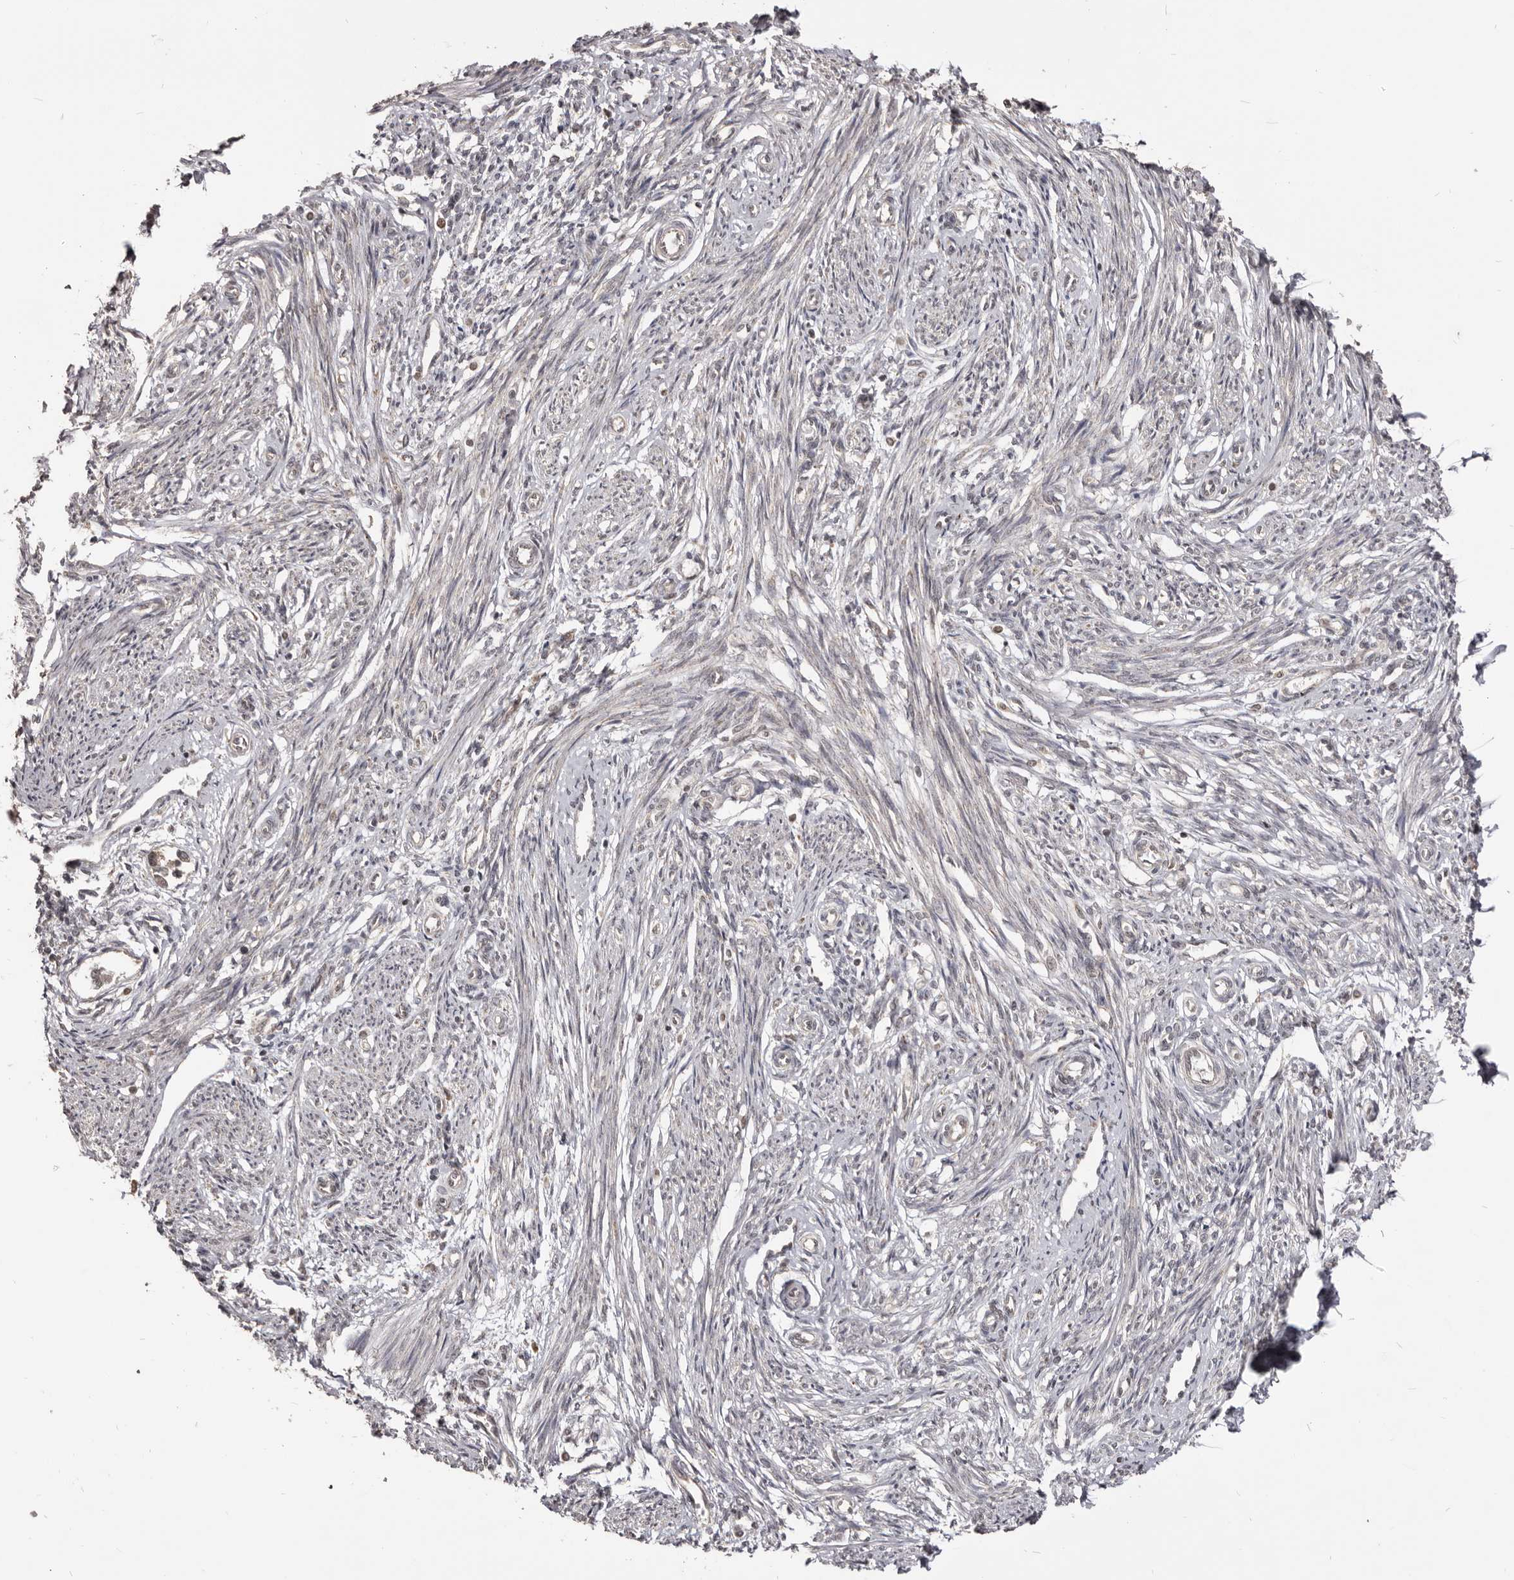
{"staining": {"intensity": "weak", "quantity": "<25%", "location": "cytoplasmic/membranous"}, "tissue": "endometrium", "cell_type": "Cells in endometrial stroma", "image_type": "normal", "snomed": [{"axis": "morphology", "description": "Normal tissue, NOS"}, {"axis": "topography", "description": "Endometrium"}], "caption": "The image reveals no significant staining in cells in endometrial stroma of endometrium.", "gene": "THUMPD1", "patient": {"sex": "female", "age": 56}}